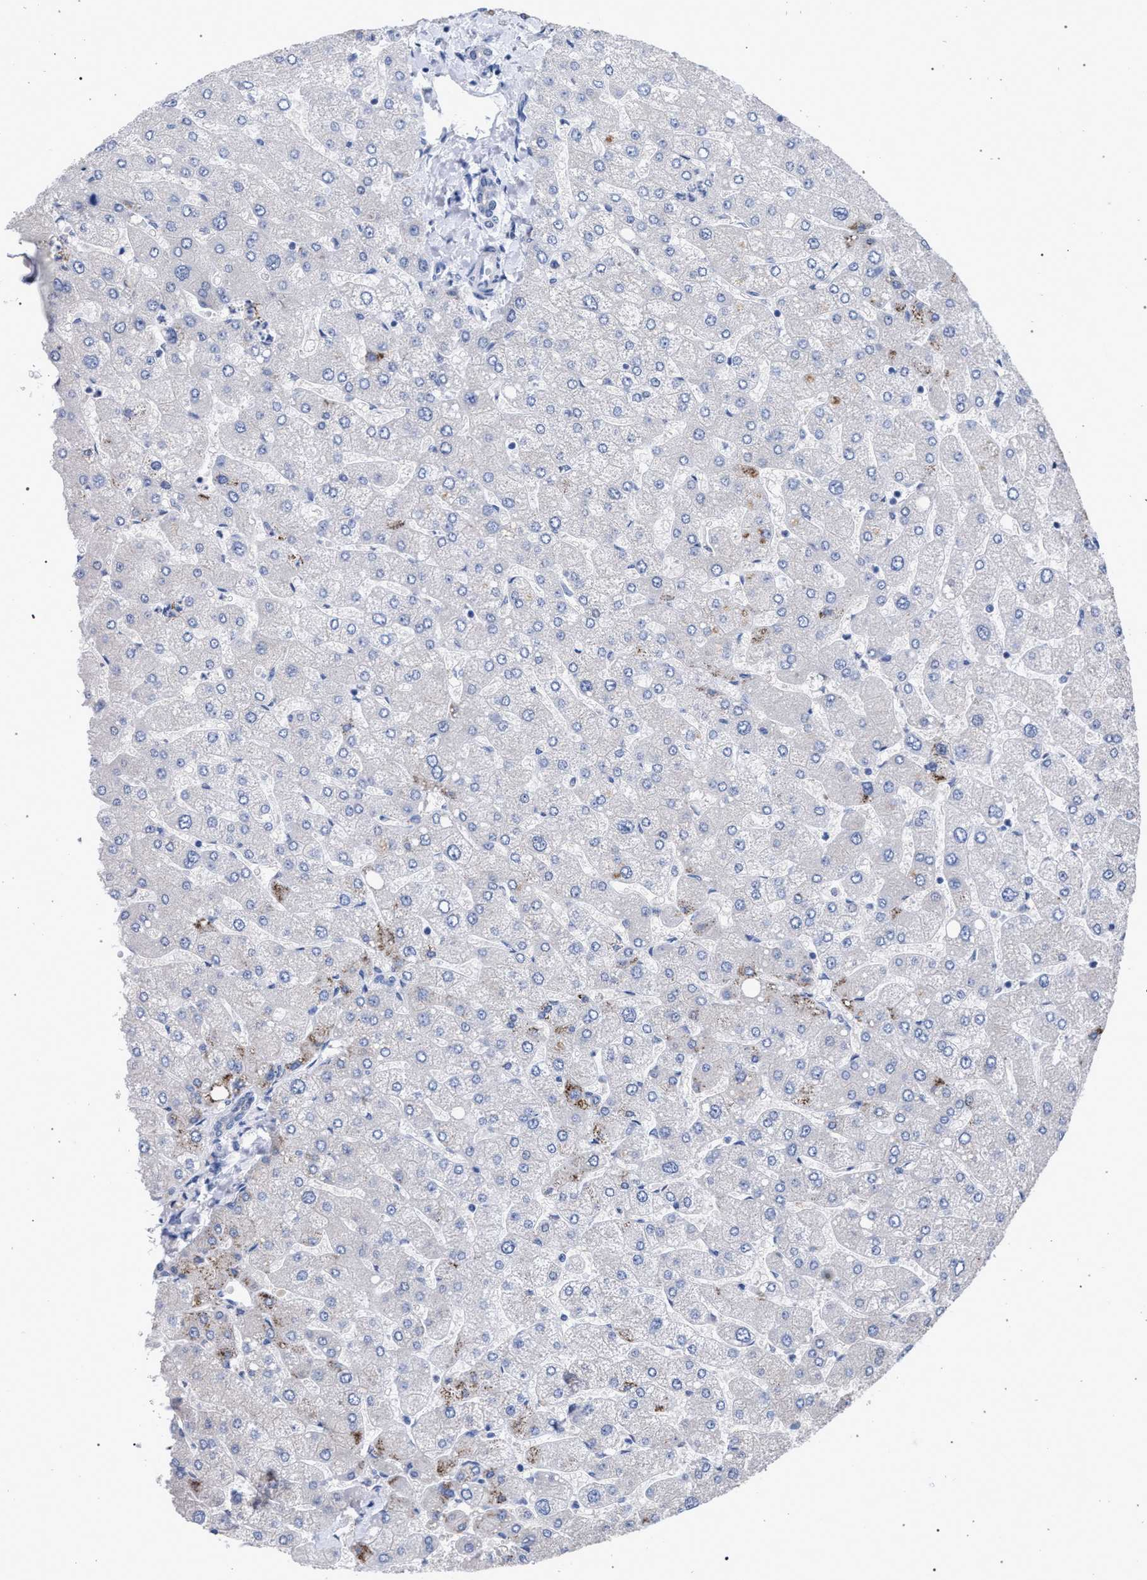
{"staining": {"intensity": "negative", "quantity": "none", "location": "none"}, "tissue": "liver", "cell_type": "Cholangiocytes", "image_type": "normal", "snomed": [{"axis": "morphology", "description": "Normal tissue, NOS"}, {"axis": "topography", "description": "Liver"}], "caption": "This image is of normal liver stained with immunohistochemistry to label a protein in brown with the nuclei are counter-stained blue. There is no staining in cholangiocytes.", "gene": "GOLGA2", "patient": {"sex": "male", "age": 55}}